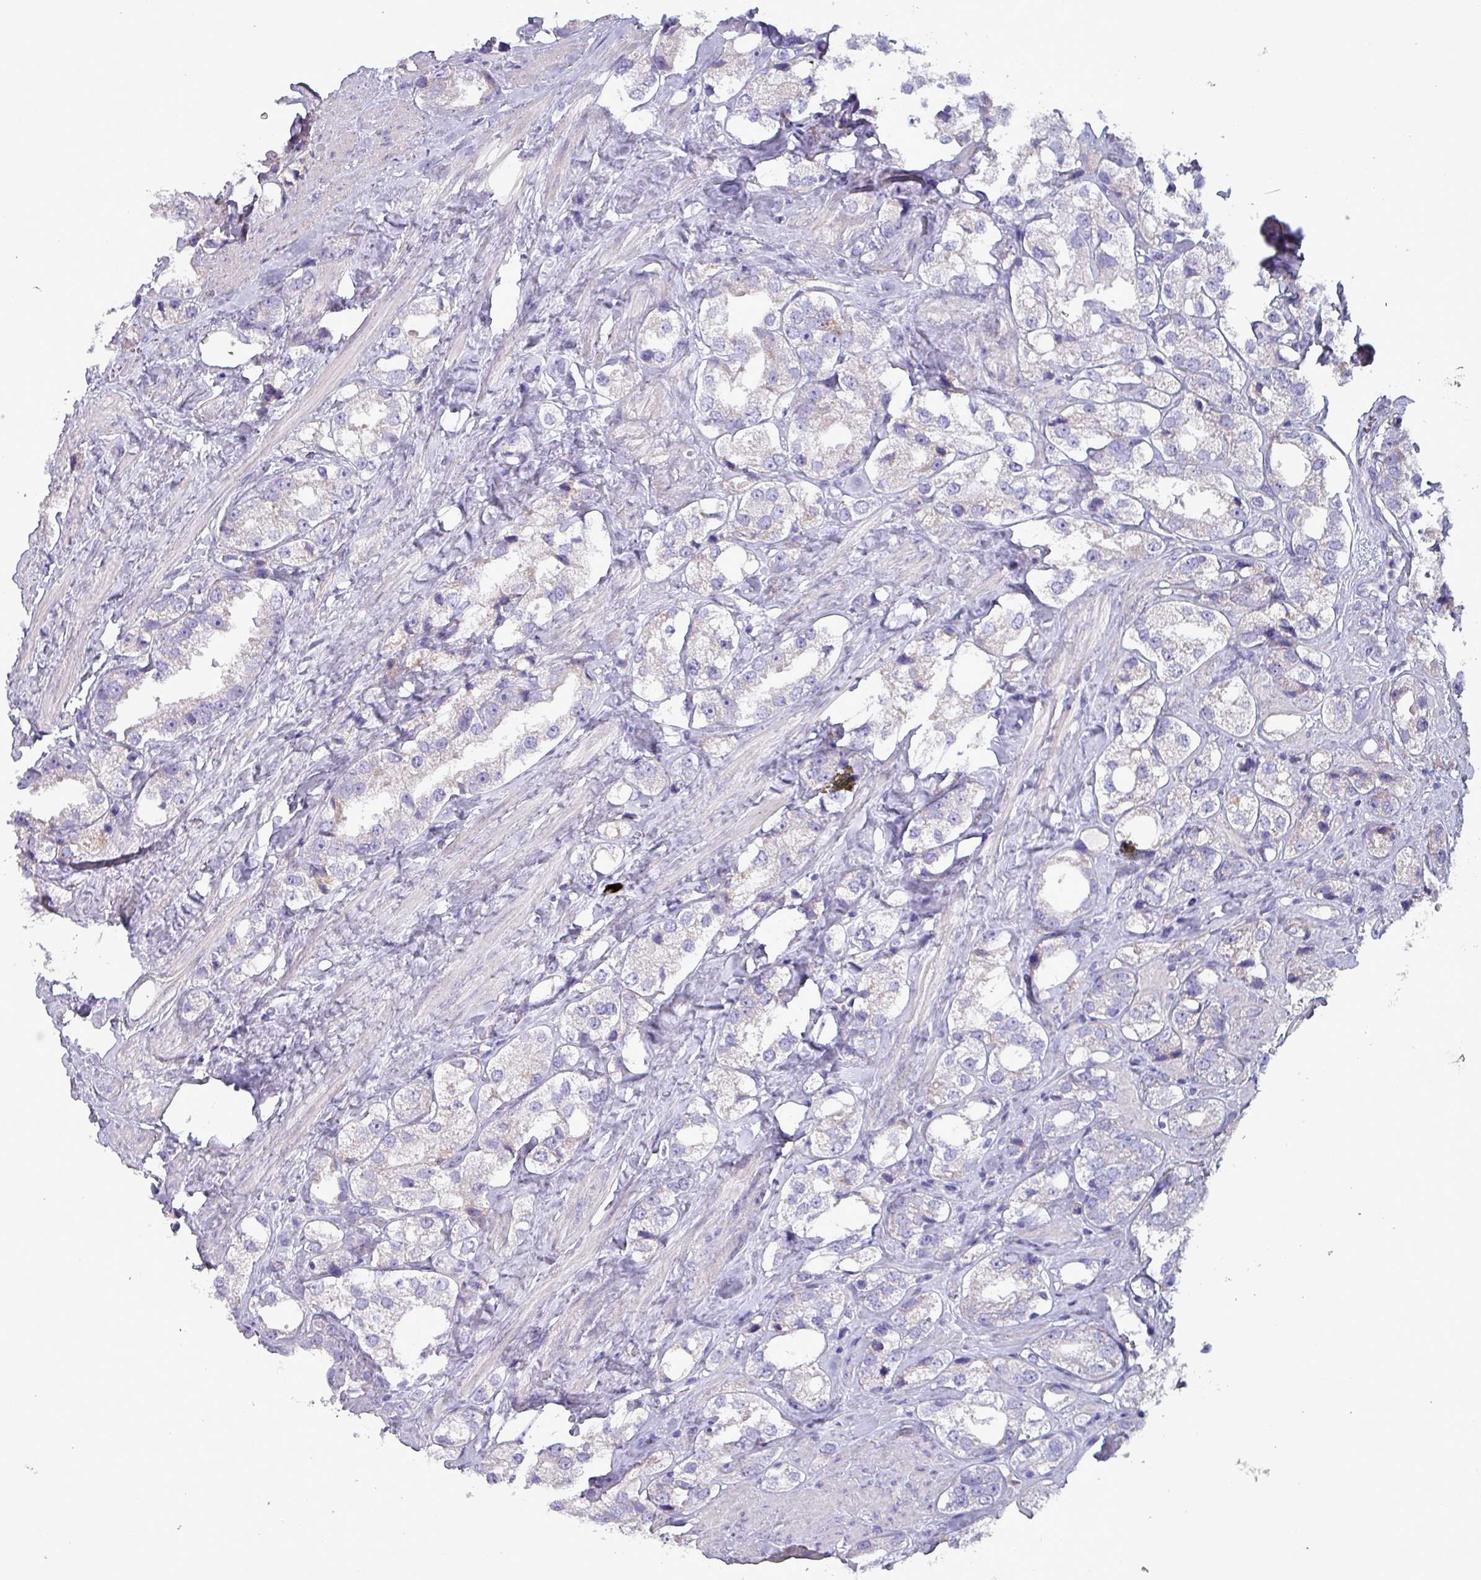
{"staining": {"intensity": "negative", "quantity": "none", "location": "none"}, "tissue": "prostate cancer", "cell_type": "Tumor cells", "image_type": "cancer", "snomed": [{"axis": "morphology", "description": "Adenocarcinoma, NOS"}, {"axis": "topography", "description": "Prostate"}], "caption": "IHC photomicrograph of neoplastic tissue: human prostate cancer stained with DAB demonstrates no significant protein positivity in tumor cells.", "gene": "HSD3B7", "patient": {"sex": "male", "age": 79}}